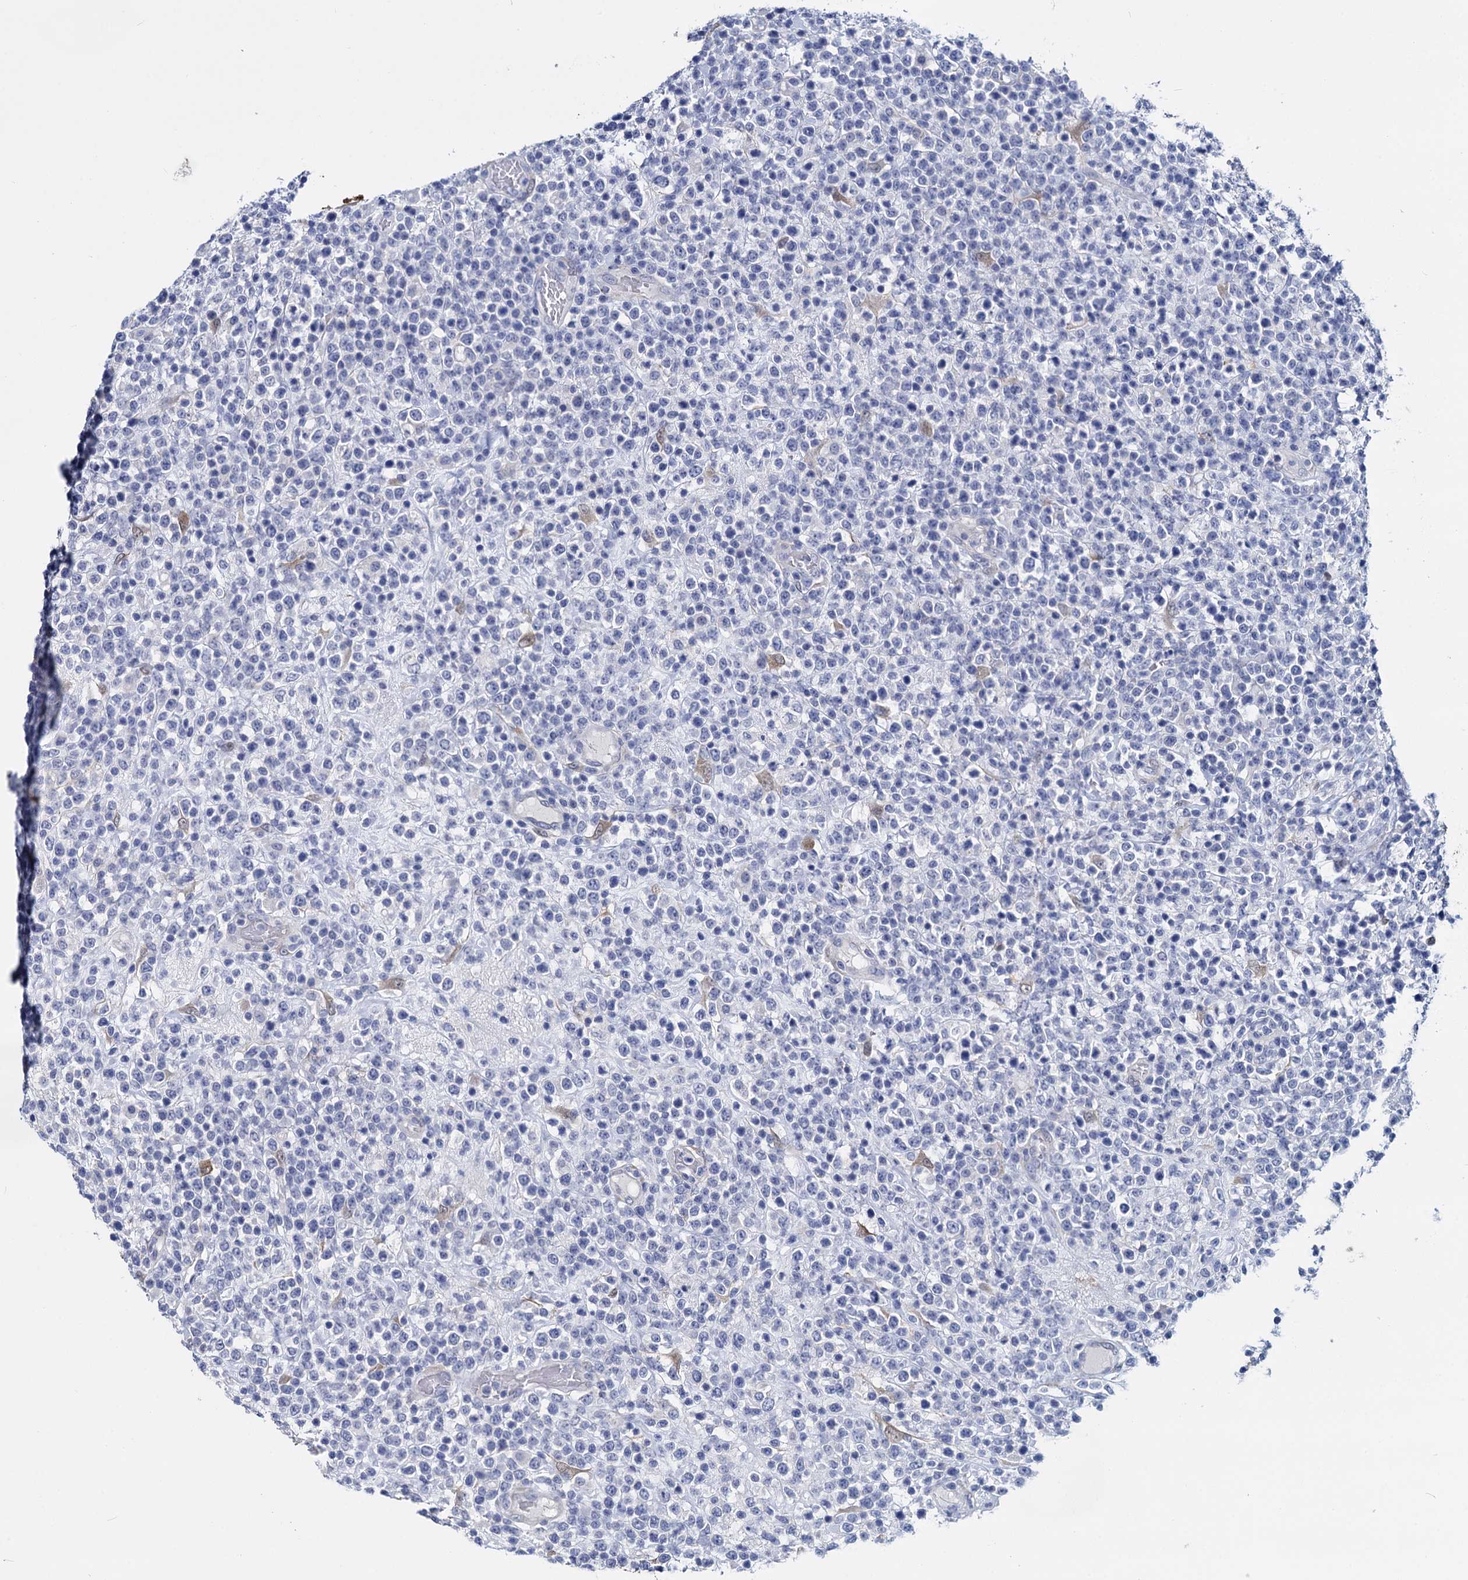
{"staining": {"intensity": "negative", "quantity": "none", "location": "none"}, "tissue": "lymphoma", "cell_type": "Tumor cells", "image_type": "cancer", "snomed": [{"axis": "morphology", "description": "Malignant lymphoma, non-Hodgkin's type, High grade"}, {"axis": "topography", "description": "Colon"}], "caption": "Tumor cells are negative for brown protein staining in lymphoma.", "gene": "GSTM3", "patient": {"sex": "female", "age": 53}}